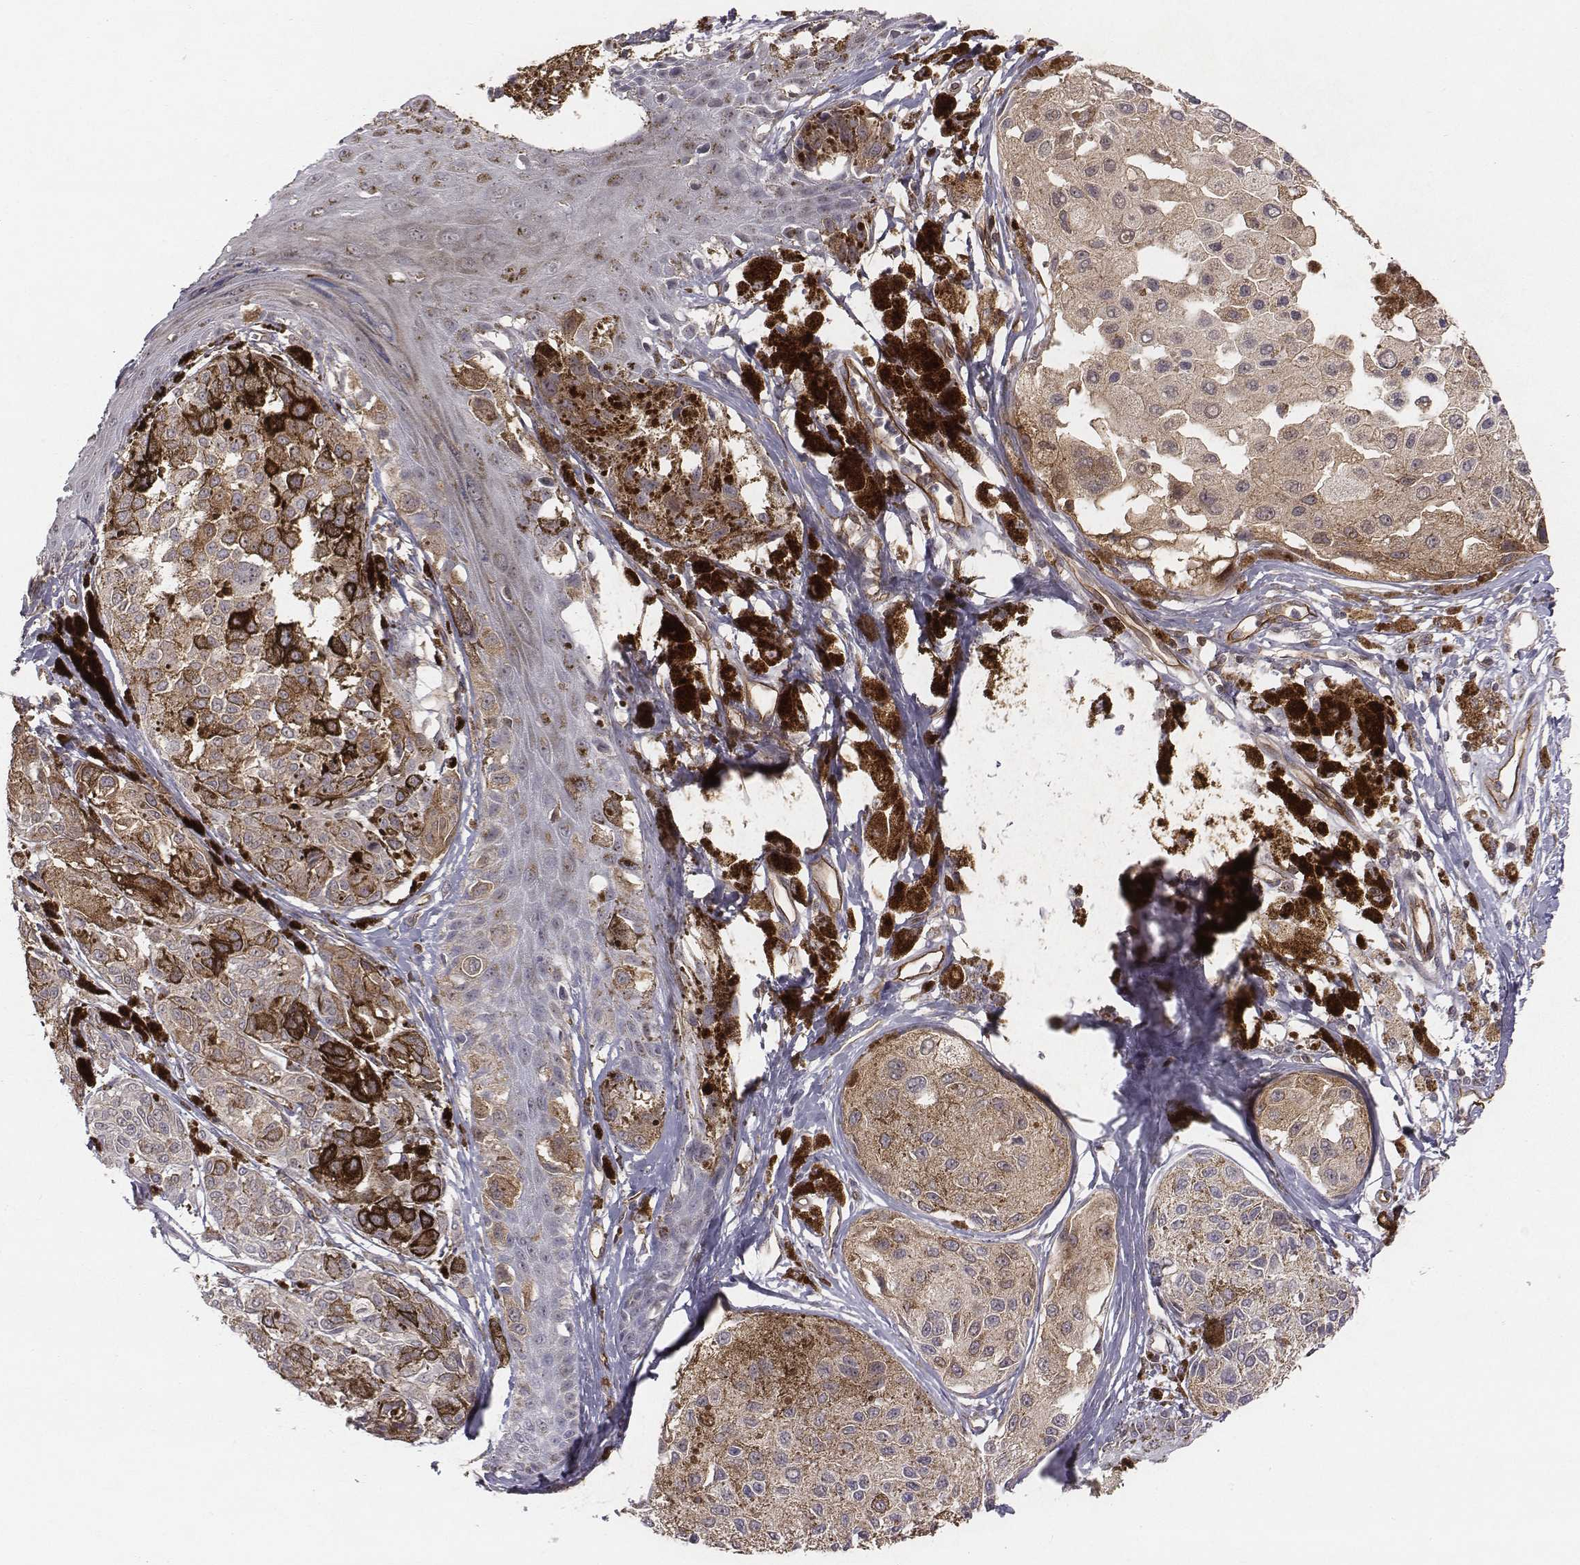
{"staining": {"intensity": "weak", "quantity": "25%-75%", "location": "cytoplasmic/membranous"}, "tissue": "melanoma", "cell_type": "Tumor cells", "image_type": "cancer", "snomed": [{"axis": "morphology", "description": "Malignant melanoma, NOS"}, {"axis": "topography", "description": "Skin"}], "caption": "This is an image of immunohistochemistry (IHC) staining of malignant melanoma, which shows weak expression in the cytoplasmic/membranous of tumor cells.", "gene": "PTPRG", "patient": {"sex": "female", "age": 38}}